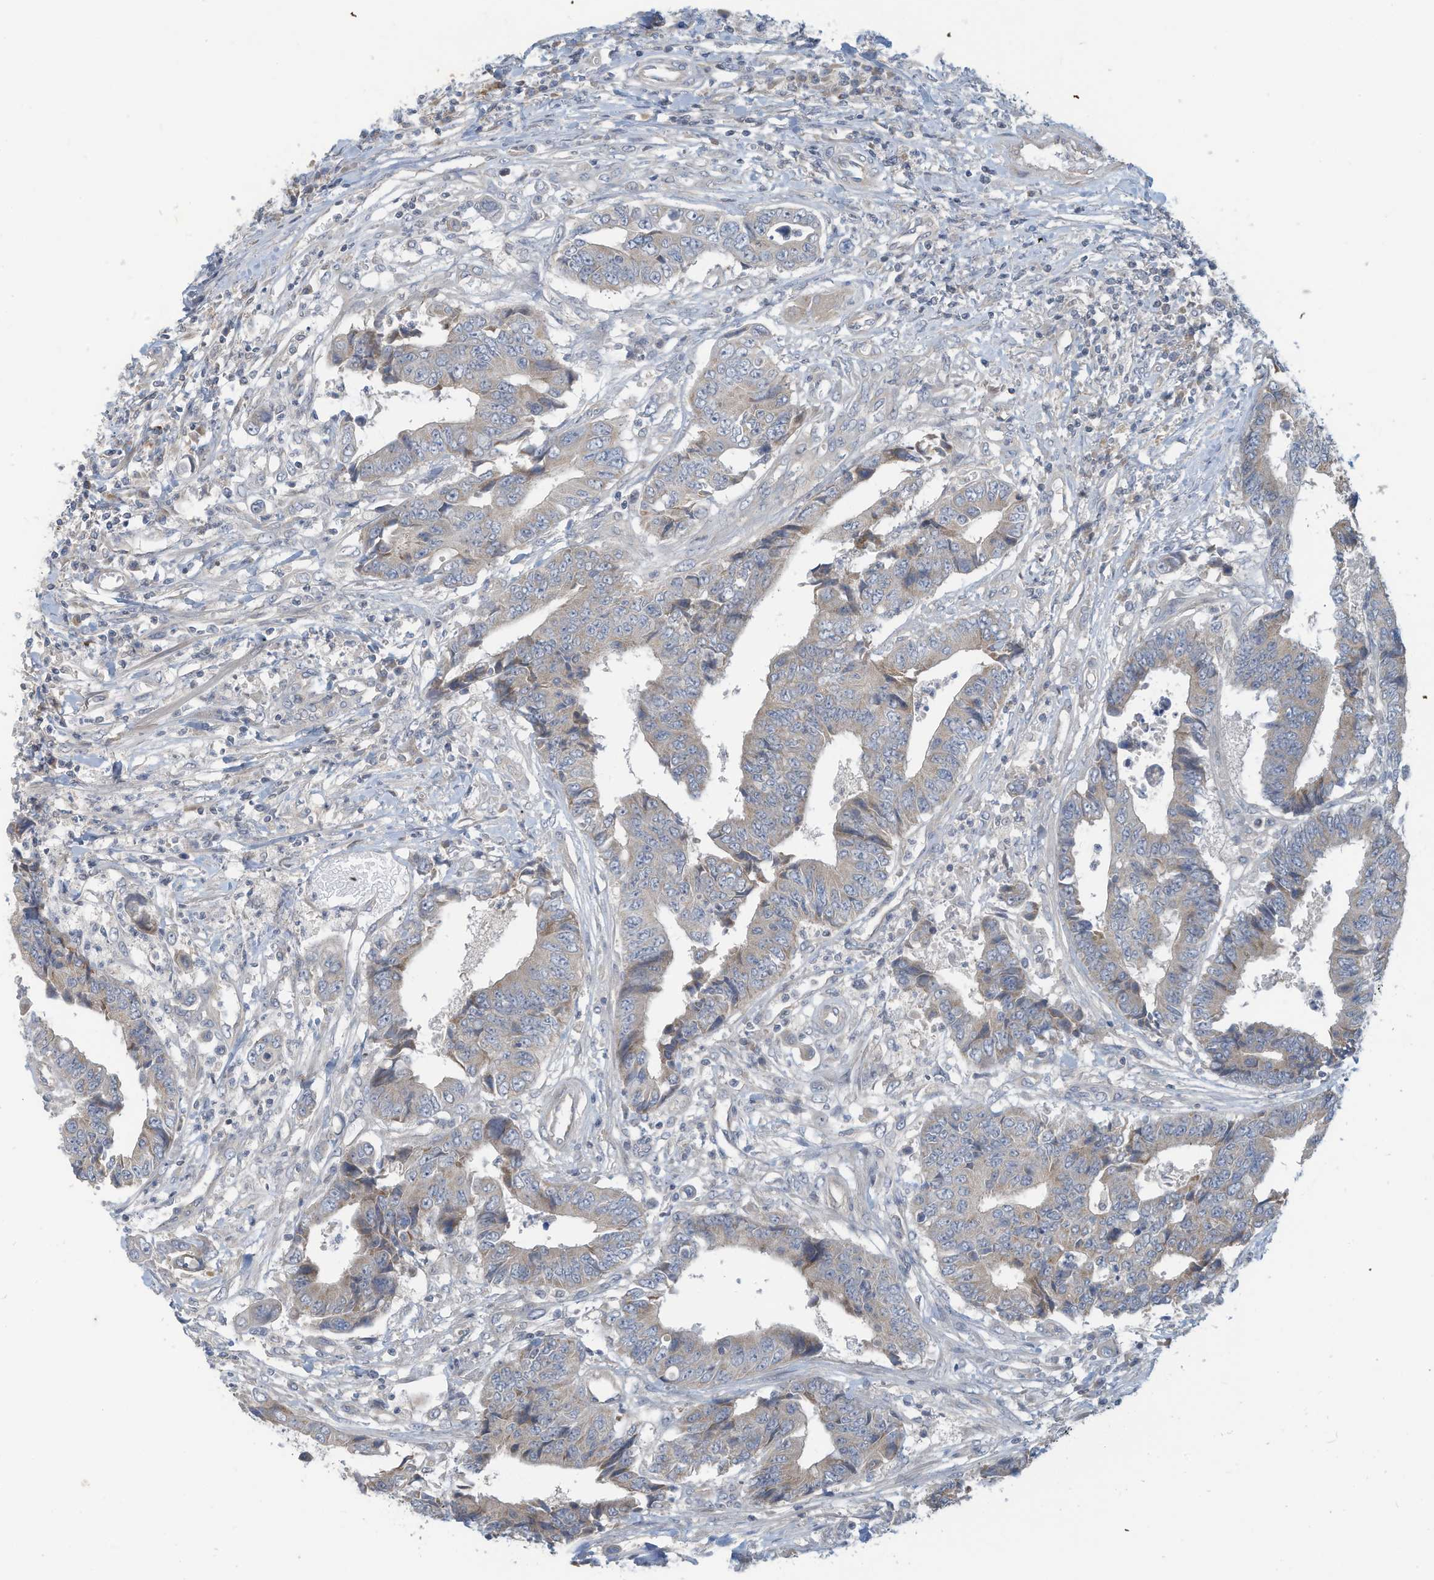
{"staining": {"intensity": "weak", "quantity": "<25%", "location": "cytoplasmic/membranous"}, "tissue": "colorectal cancer", "cell_type": "Tumor cells", "image_type": "cancer", "snomed": [{"axis": "morphology", "description": "Adenocarcinoma, NOS"}, {"axis": "topography", "description": "Rectum"}], "caption": "A histopathology image of human colorectal adenocarcinoma is negative for staining in tumor cells.", "gene": "SCGB1D2", "patient": {"sex": "male", "age": 84}}